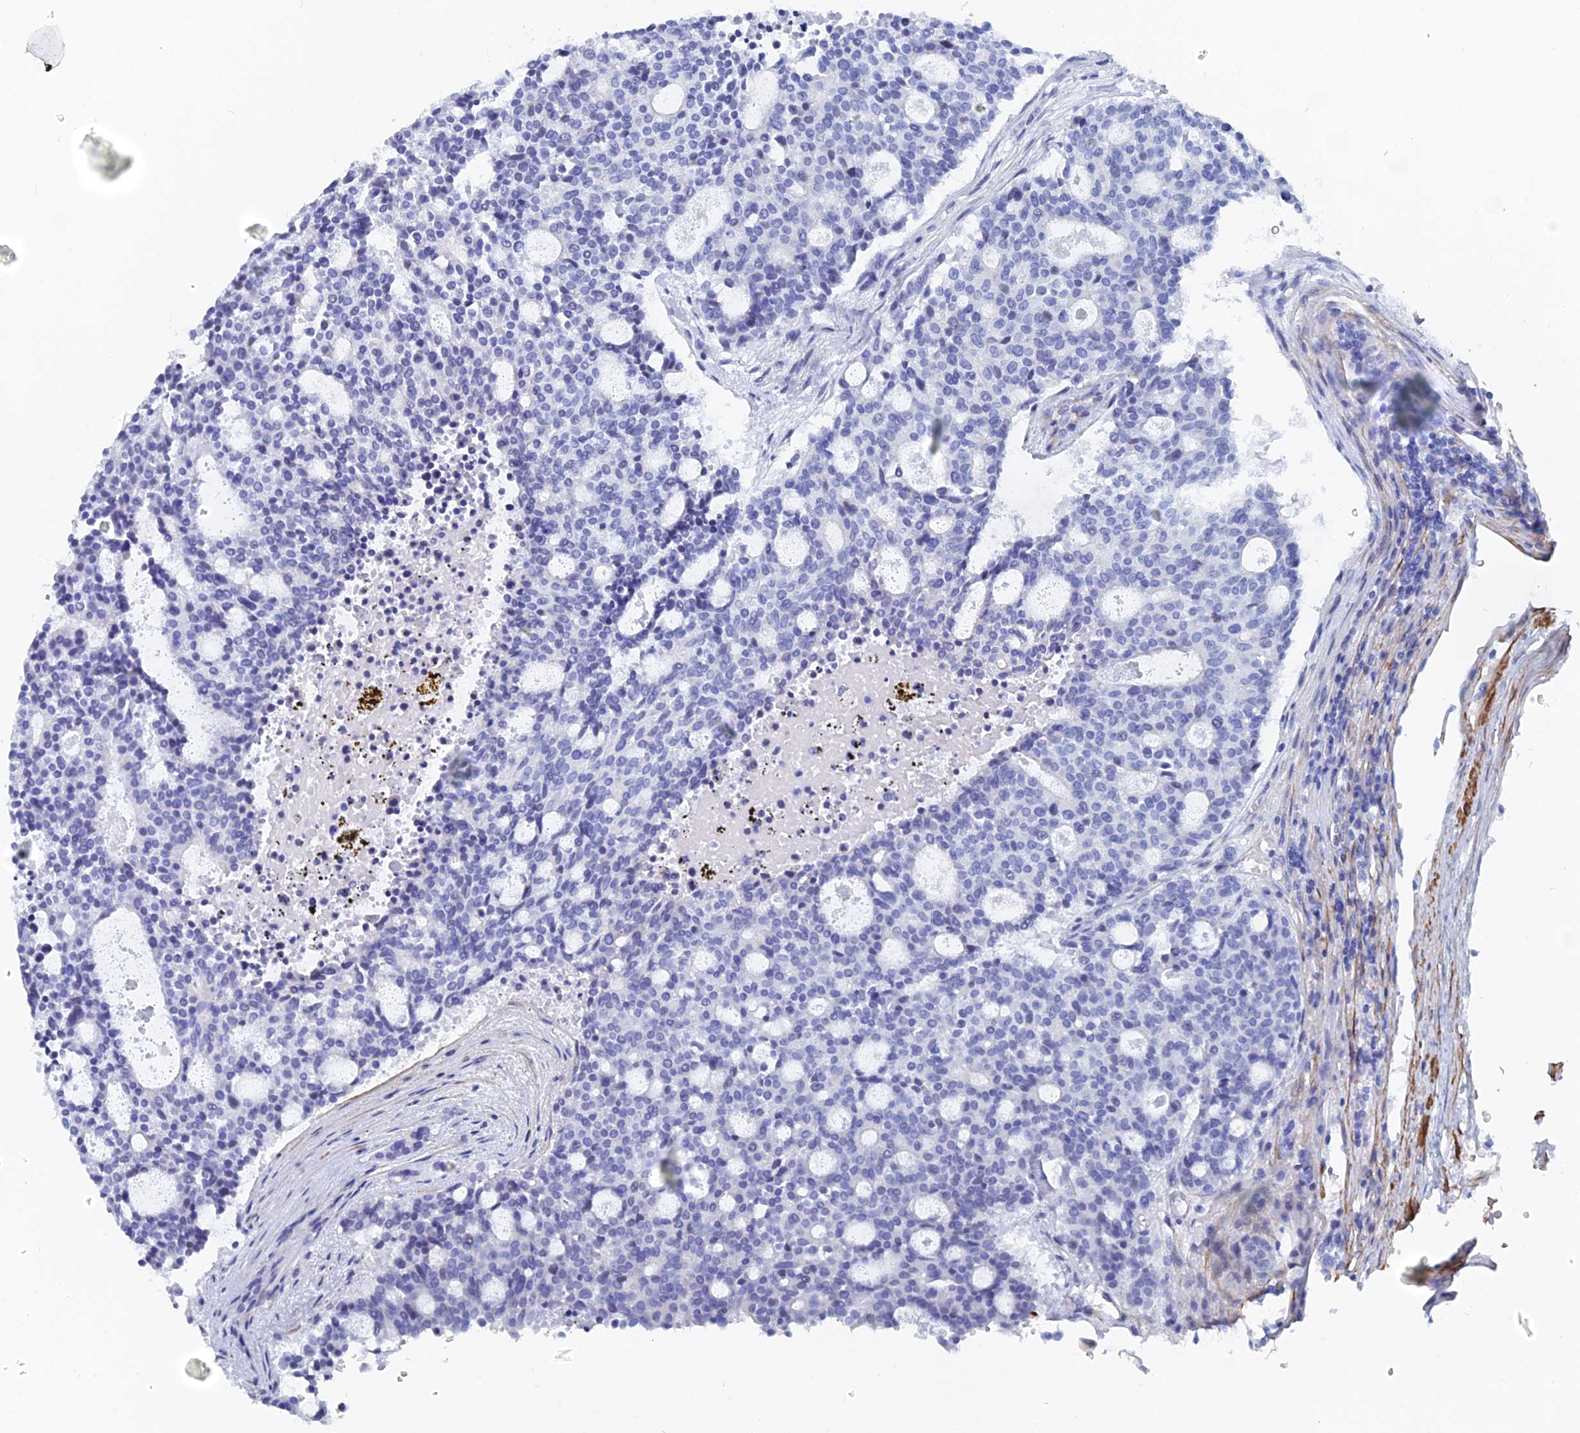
{"staining": {"intensity": "negative", "quantity": "none", "location": "none"}, "tissue": "carcinoid", "cell_type": "Tumor cells", "image_type": "cancer", "snomed": [{"axis": "morphology", "description": "Carcinoid, malignant, NOS"}, {"axis": "topography", "description": "Pancreas"}], "caption": "There is no significant expression in tumor cells of carcinoid (malignant). The staining is performed using DAB (3,3'-diaminobenzidine) brown chromogen with nuclei counter-stained in using hematoxylin.", "gene": "KCNK18", "patient": {"sex": "female", "age": 54}}